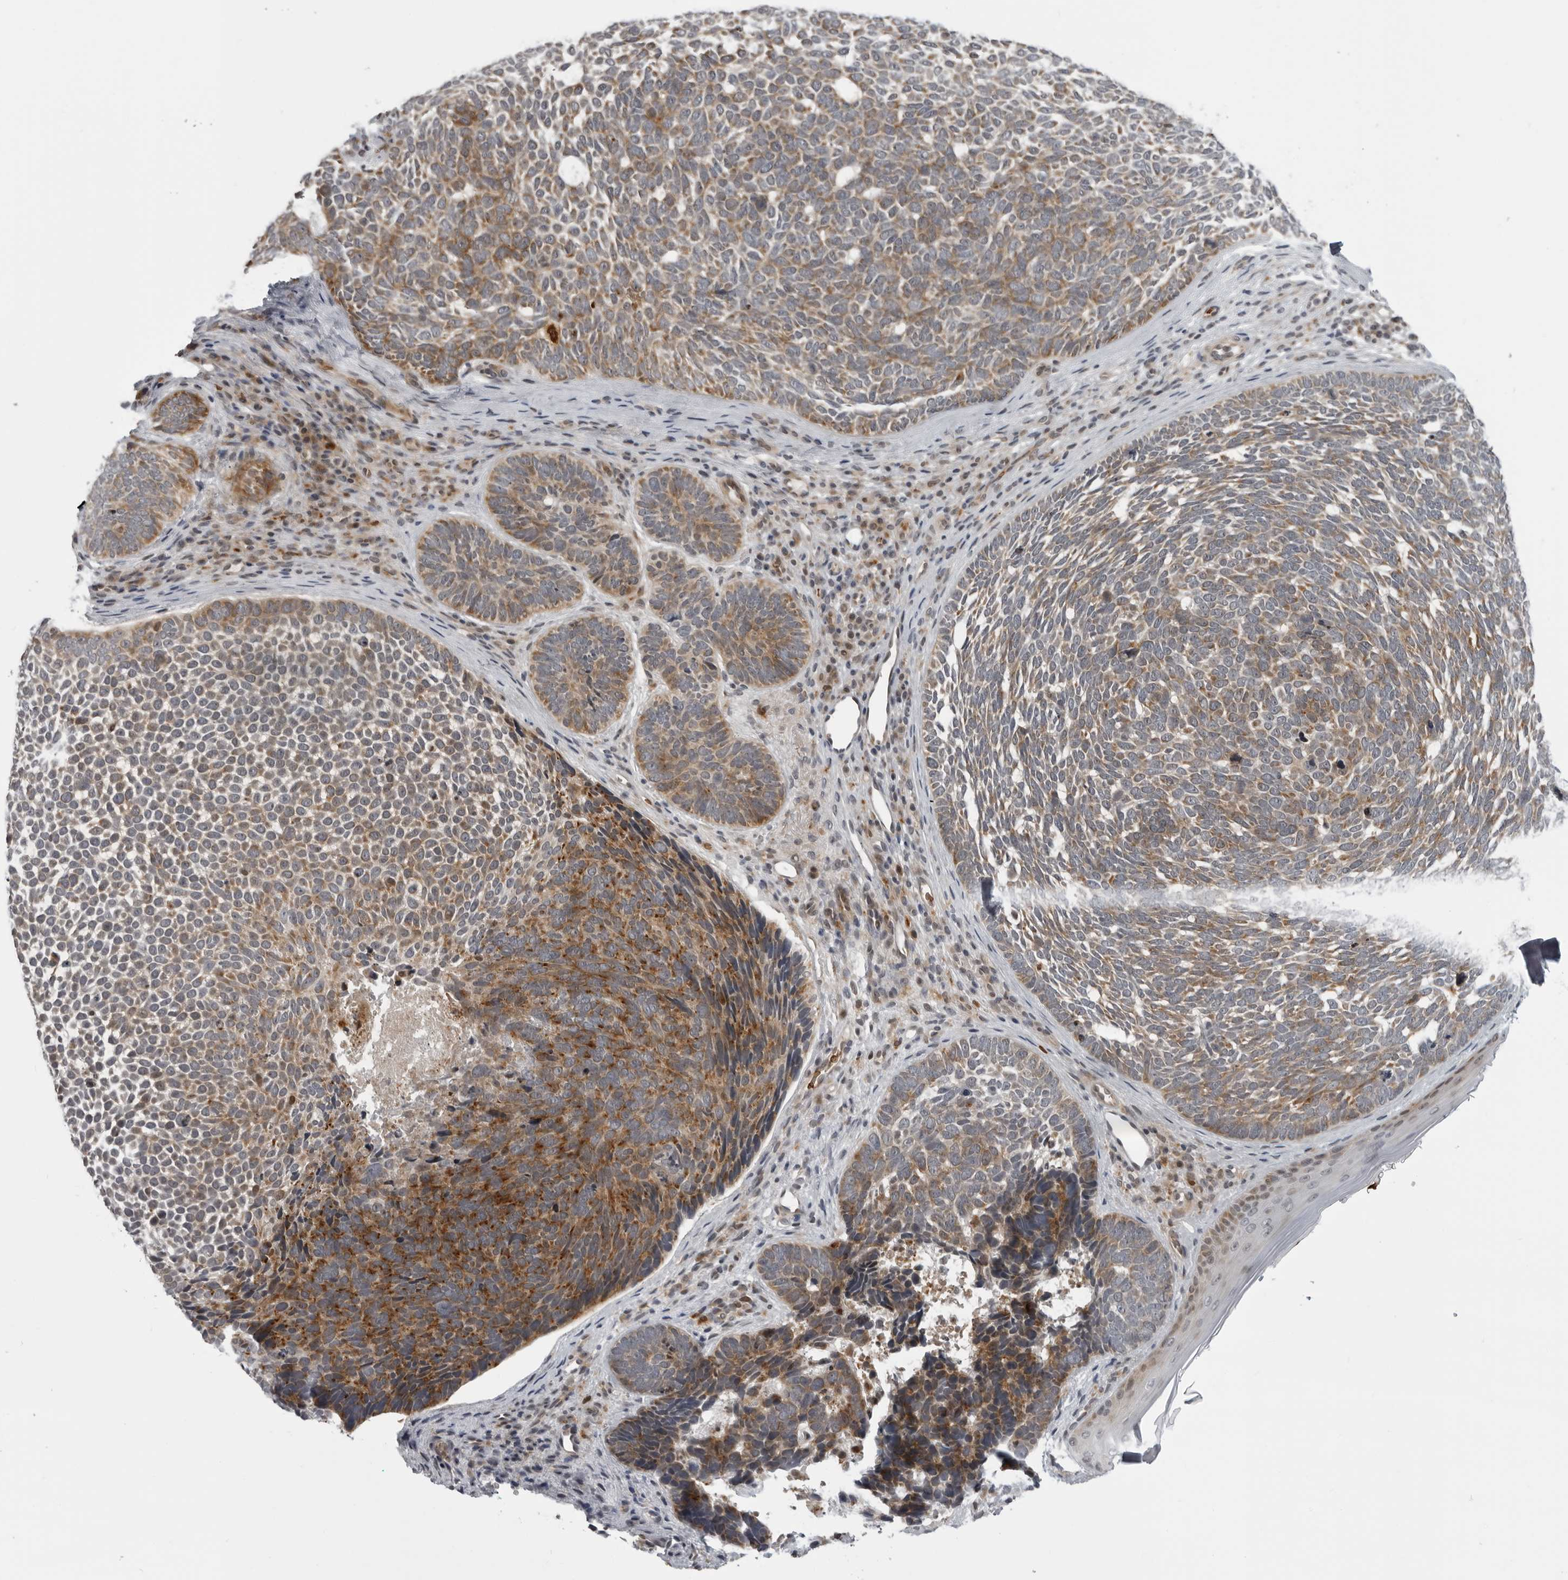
{"staining": {"intensity": "moderate", "quantity": ">75%", "location": "cytoplasmic/membranous"}, "tissue": "skin cancer", "cell_type": "Tumor cells", "image_type": "cancer", "snomed": [{"axis": "morphology", "description": "Basal cell carcinoma"}, {"axis": "topography", "description": "Skin"}], "caption": "Tumor cells exhibit medium levels of moderate cytoplasmic/membranous positivity in about >75% of cells in basal cell carcinoma (skin). (DAB (3,3'-diaminobenzidine) IHC with brightfield microscopy, high magnification).", "gene": "THOP1", "patient": {"sex": "female", "age": 85}}